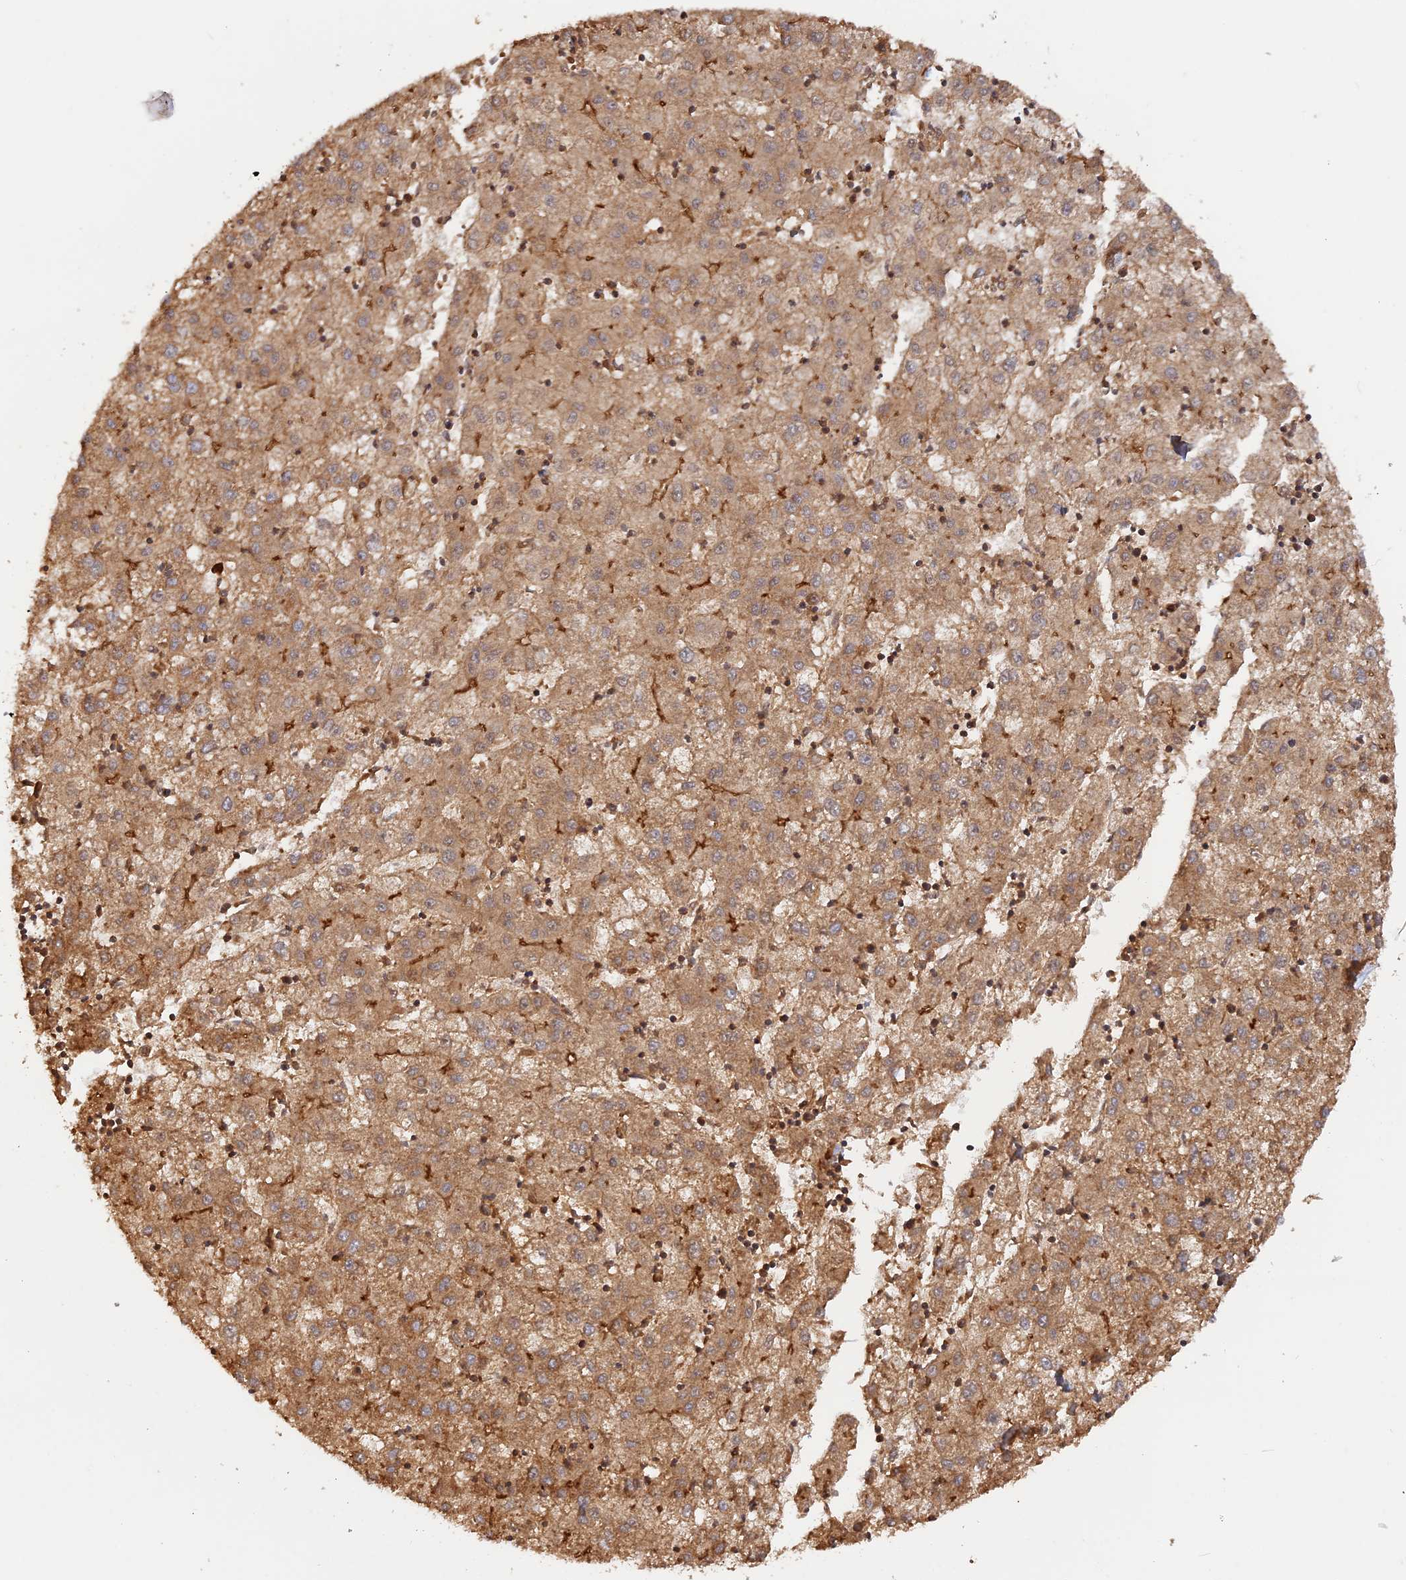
{"staining": {"intensity": "moderate", "quantity": ">75%", "location": "cytoplasmic/membranous"}, "tissue": "liver cancer", "cell_type": "Tumor cells", "image_type": "cancer", "snomed": [{"axis": "morphology", "description": "Carcinoma, Hepatocellular, NOS"}, {"axis": "topography", "description": "Liver"}], "caption": "Human liver cancer (hepatocellular carcinoma) stained with a protein marker displays moderate staining in tumor cells.", "gene": "CCDC174", "patient": {"sex": "male", "age": 72}}